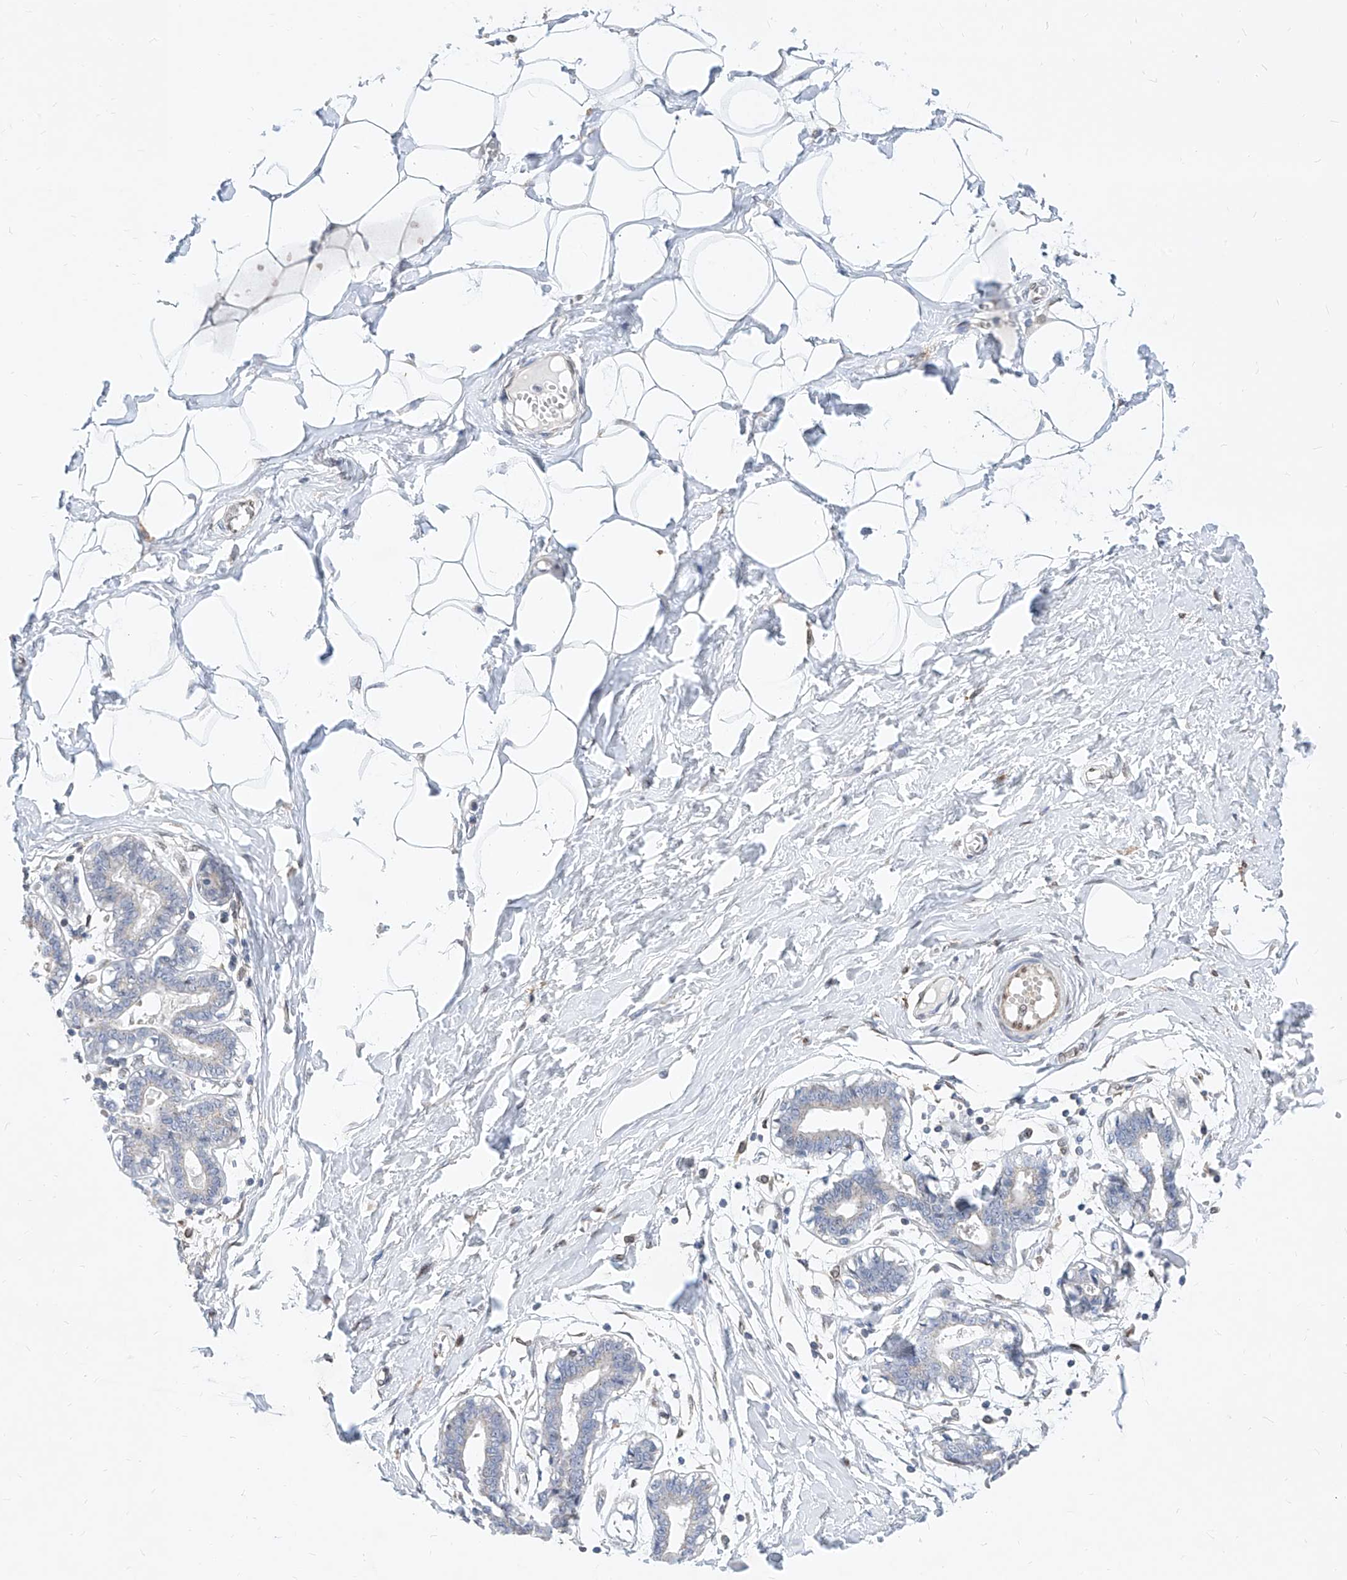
{"staining": {"intensity": "negative", "quantity": "none", "location": "none"}, "tissue": "breast", "cell_type": "Adipocytes", "image_type": "normal", "snomed": [{"axis": "morphology", "description": "Normal tissue, NOS"}, {"axis": "topography", "description": "Breast"}], "caption": "This is an immunohistochemistry (IHC) micrograph of normal human breast. There is no staining in adipocytes.", "gene": "MX2", "patient": {"sex": "female", "age": 27}}